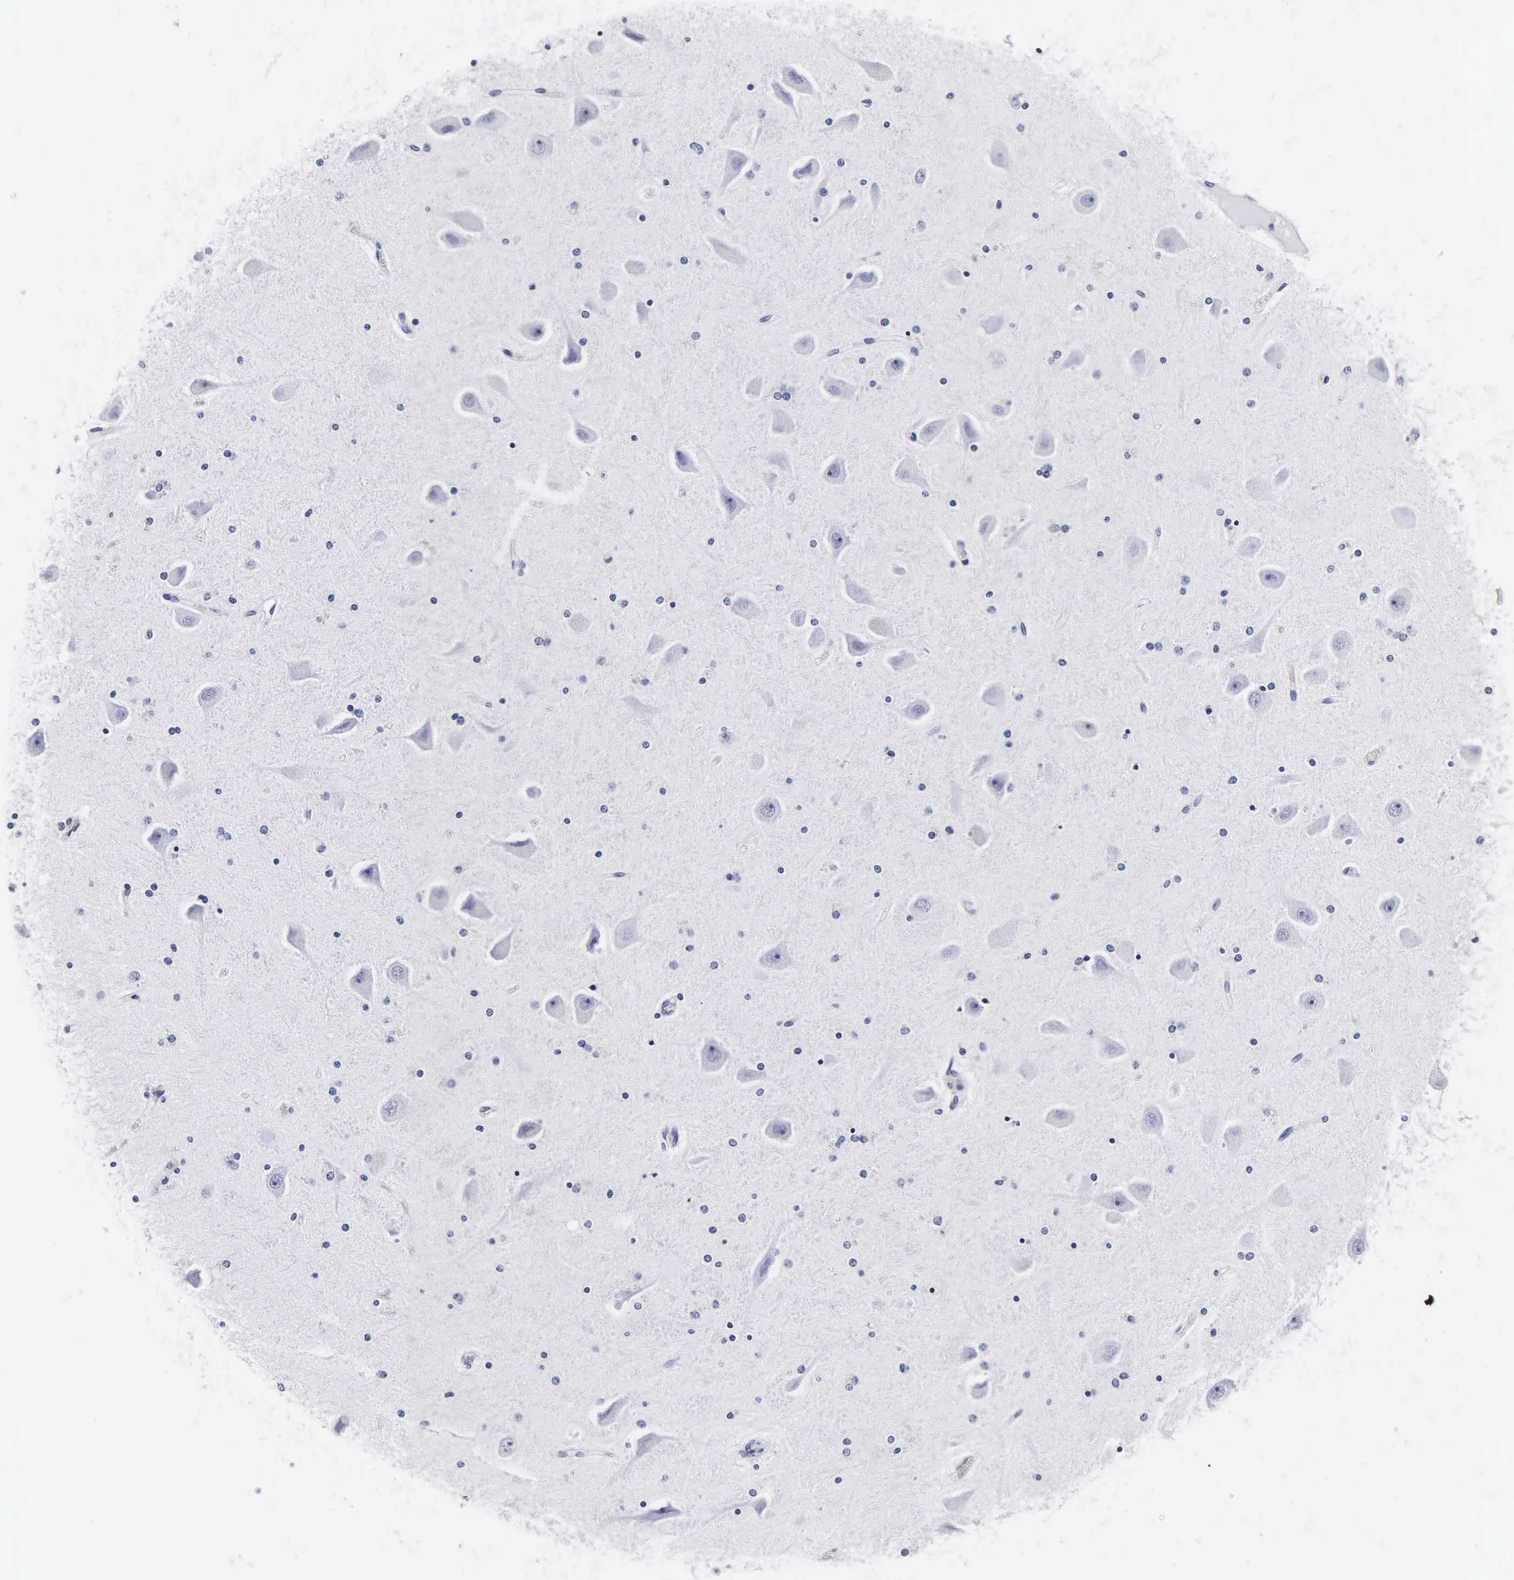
{"staining": {"intensity": "negative", "quantity": "none", "location": "none"}, "tissue": "hippocampus", "cell_type": "Glial cells", "image_type": "normal", "snomed": [{"axis": "morphology", "description": "Normal tissue, NOS"}, {"axis": "topography", "description": "Hippocampus"}], "caption": "There is no significant positivity in glial cells of hippocampus. (Brightfield microscopy of DAB immunohistochemistry (IHC) at high magnification).", "gene": "KRT18", "patient": {"sex": "female", "age": 54}}